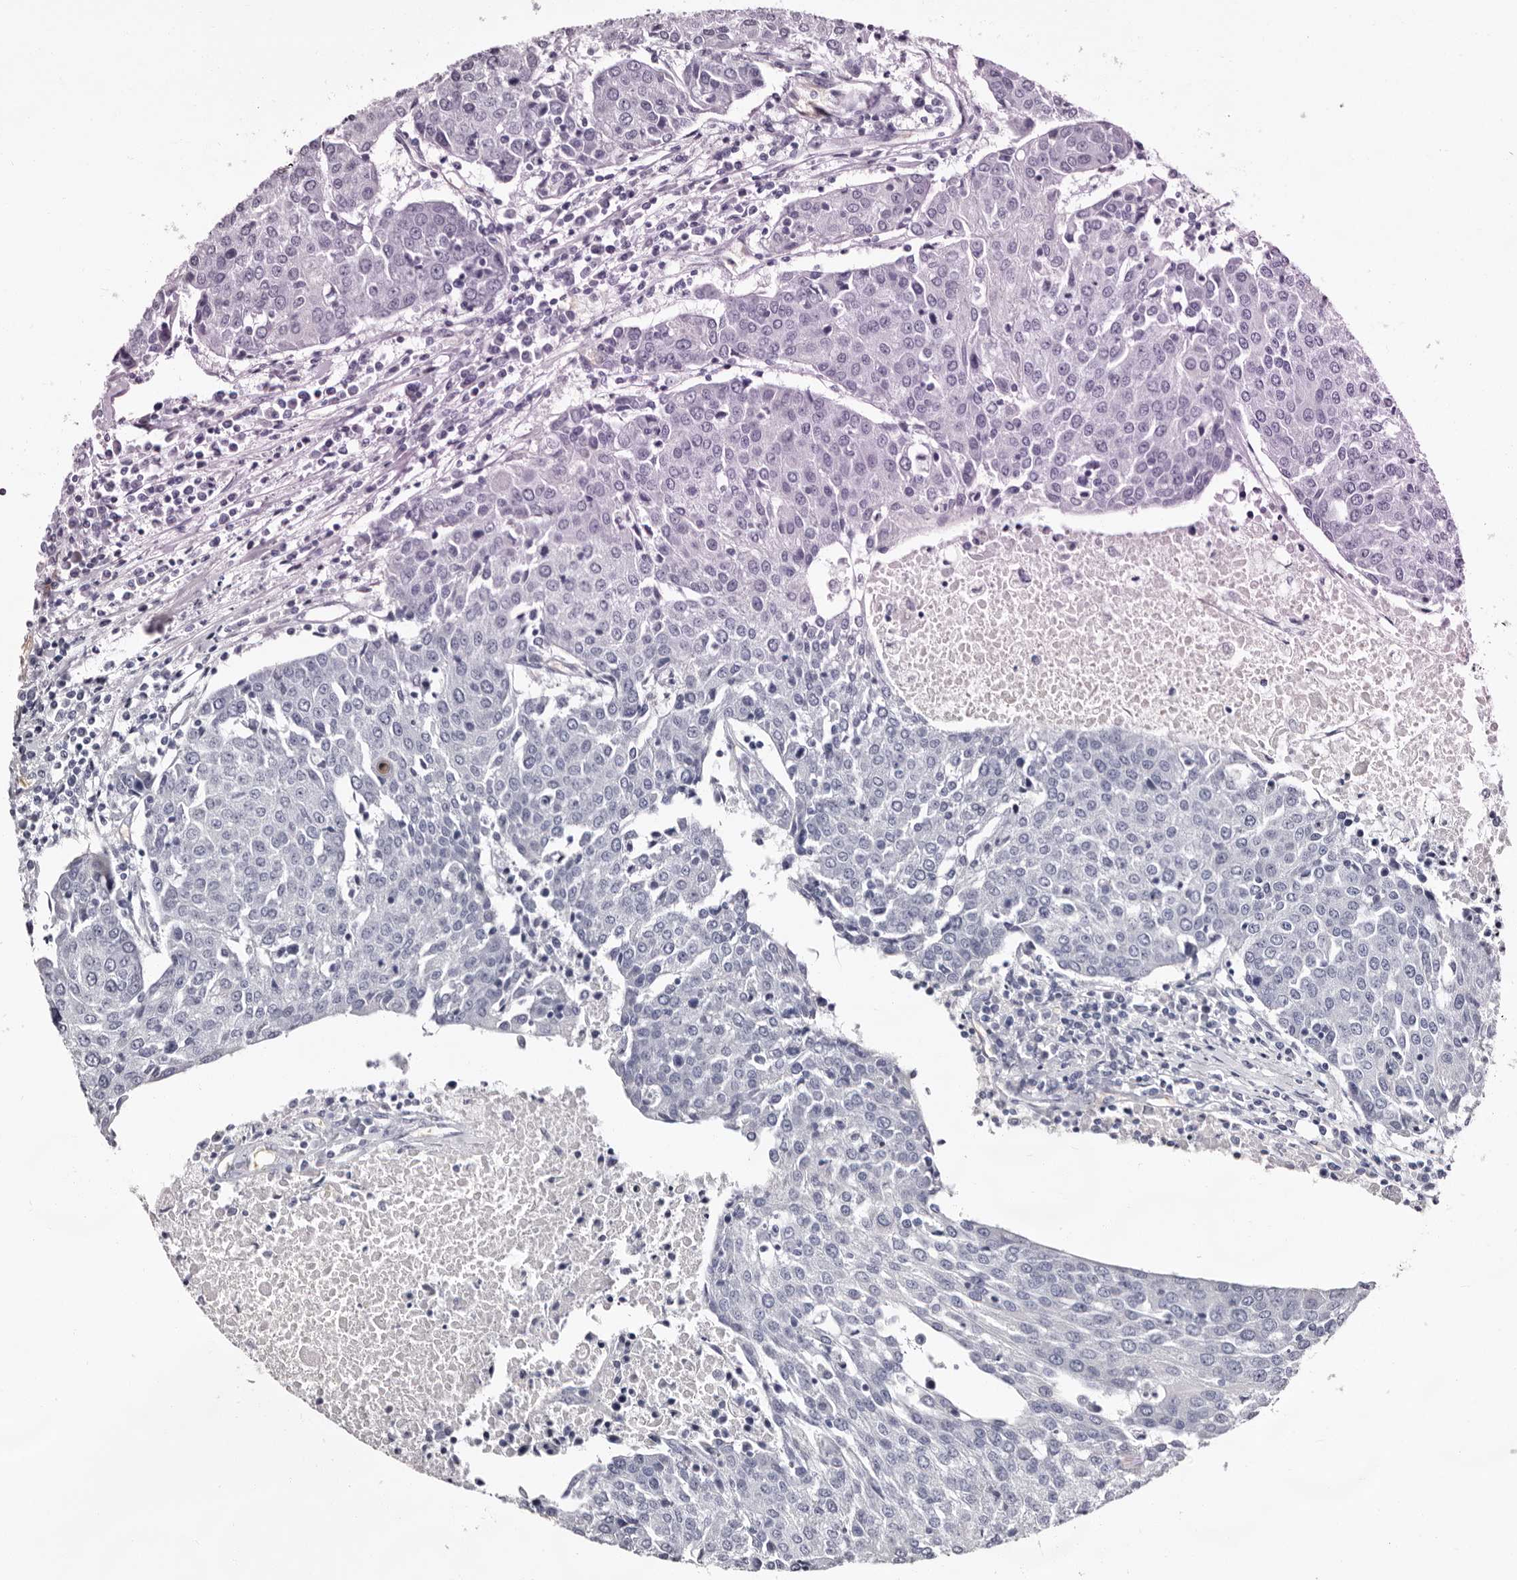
{"staining": {"intensity": "negative", "quantity": "none", "location": "none"}, "tissue": "urothelial cancer", "cell_type": "Tumor cells", "image_type": "cancer", "snomed": [{"axis": "morphology", "description": "Urothelial carcinoma, High grade"}, {"axis": "topography", "description": "Urinary bladder"}], "caption": "DAB (3,3'-diaminobenzidine) immunohistochemical staining of human high-grade urothelial carcinoma reveals no significant staining in tumor cells.", "gene": "BPGM", "patient": {"sex": "female", "age": 85}}